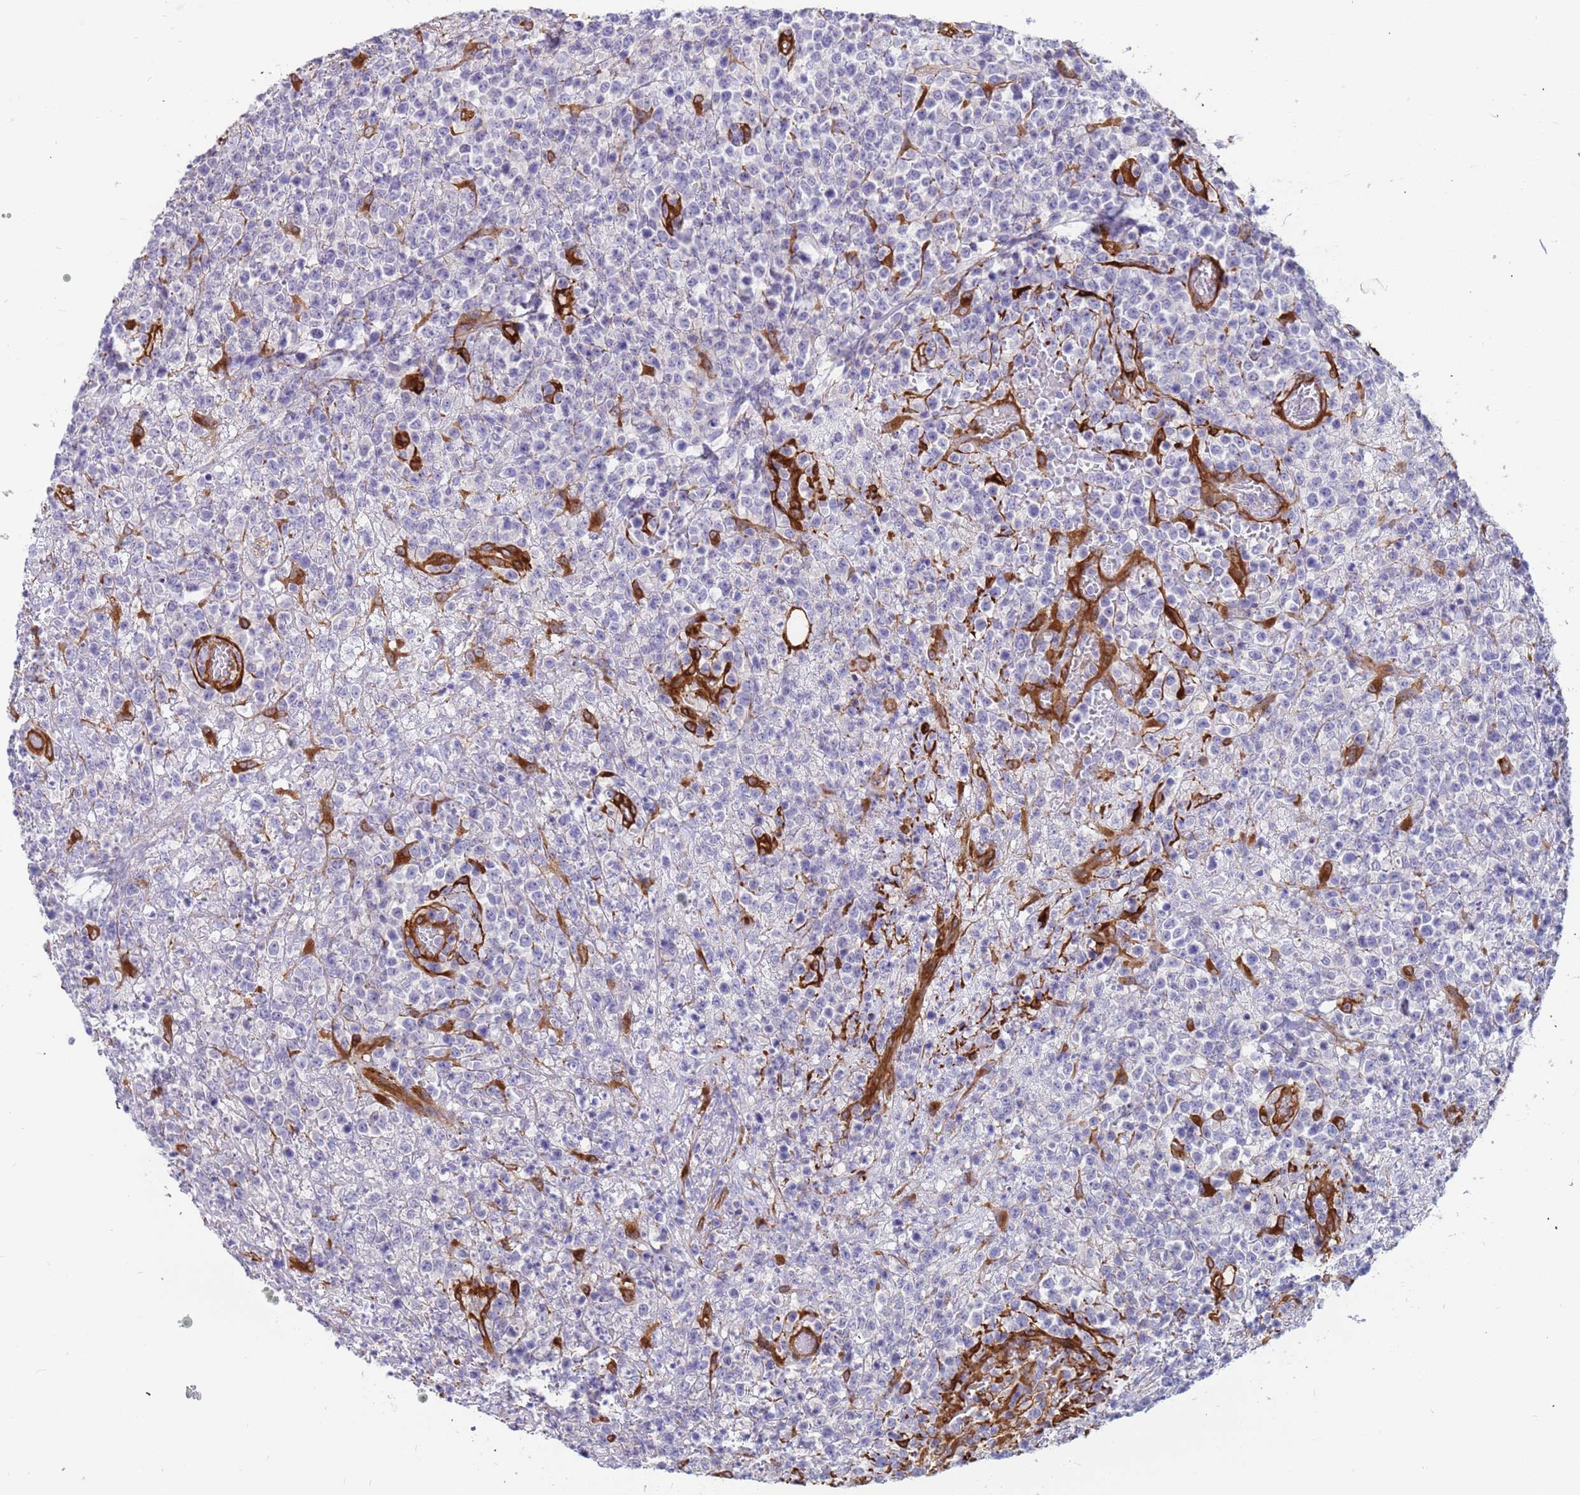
{"staining": {"intensity": "negative", "quantity": "none", "location": "none"}, "tissue": "lymphoma", "cell_type": "Tumor cells", "image_type": "cancer", "snomed": [{"axis": "morphology", "description": "Malignant lymphoma, non-Hodgkin's type, High grade"}, {"axis": "topography", "description": "Colon"}], "caption": "An image of high-grade malignant lymphoma, non-Hodgkin's type stained for a protein exhibits no brown staining in tumor cells. (DAB (3,3'-diaminobenzidine) immunohistochemistry (IHC) with hematoxylin counter stain).", "gene": "EHD2", "patient": {"sex": "female", "age": 53}}